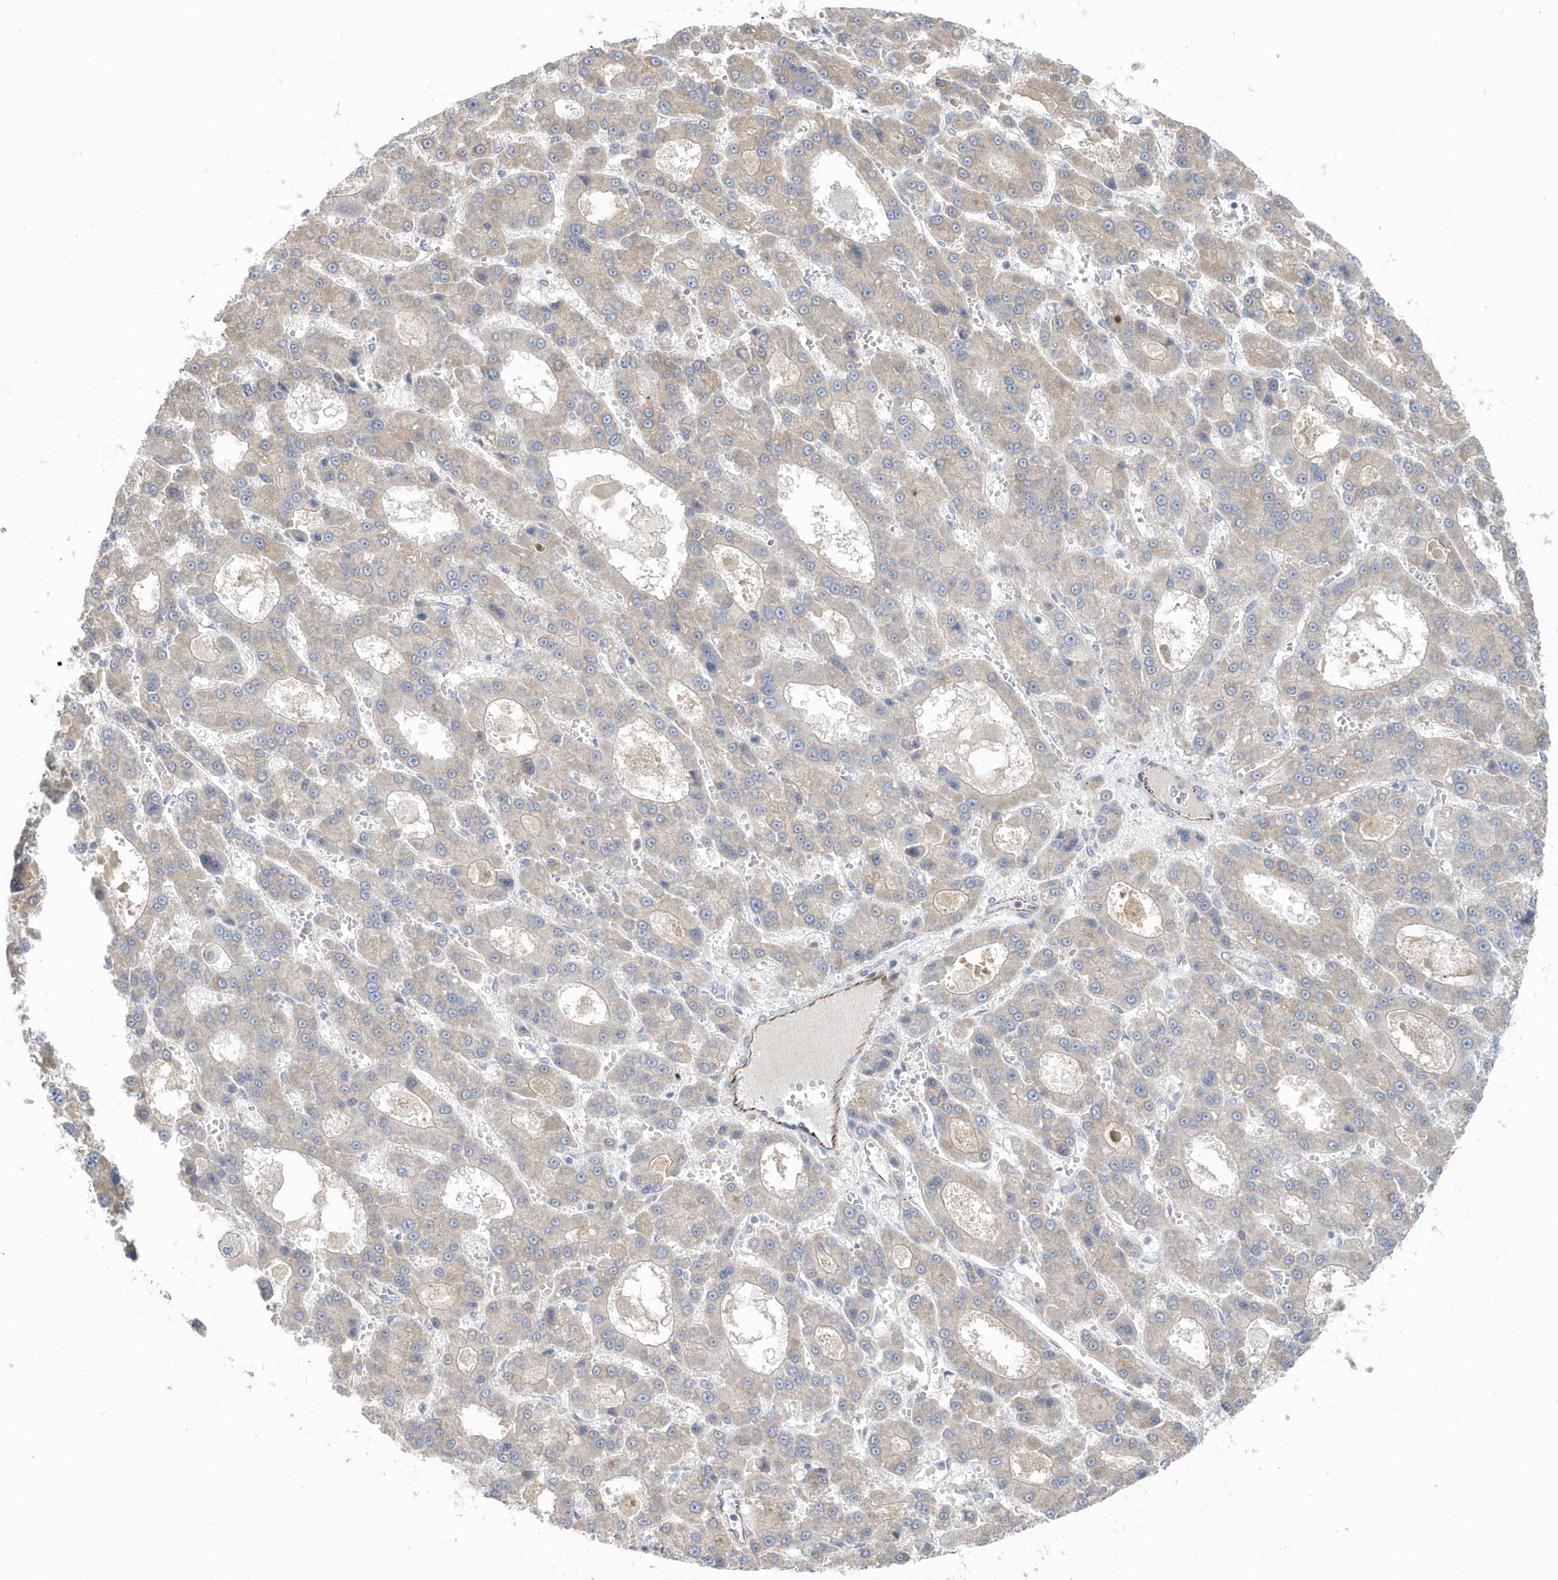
{"staining": {"intensity": "weak", "quantity": "25%-75%", "location": "cytoplasmic/membranous"}, "tissue": "liver cancer", "cell_type": "Tumor cells", "image_type": "cancer", "snomed": [{"axis": "morphology", "description": "Carcinoma, Hepatocellular, NOS"}, {"axis": "topography", "description": "Liver"}], "caption": "Tumor cells demonstrate low levels of weak cytoplasmic/membranous positivity in about 25%-75% of cells in liver hepatocellular carcinoma.", "gene": "RAB17", "patient": {"sex": "male", "age": 70}}